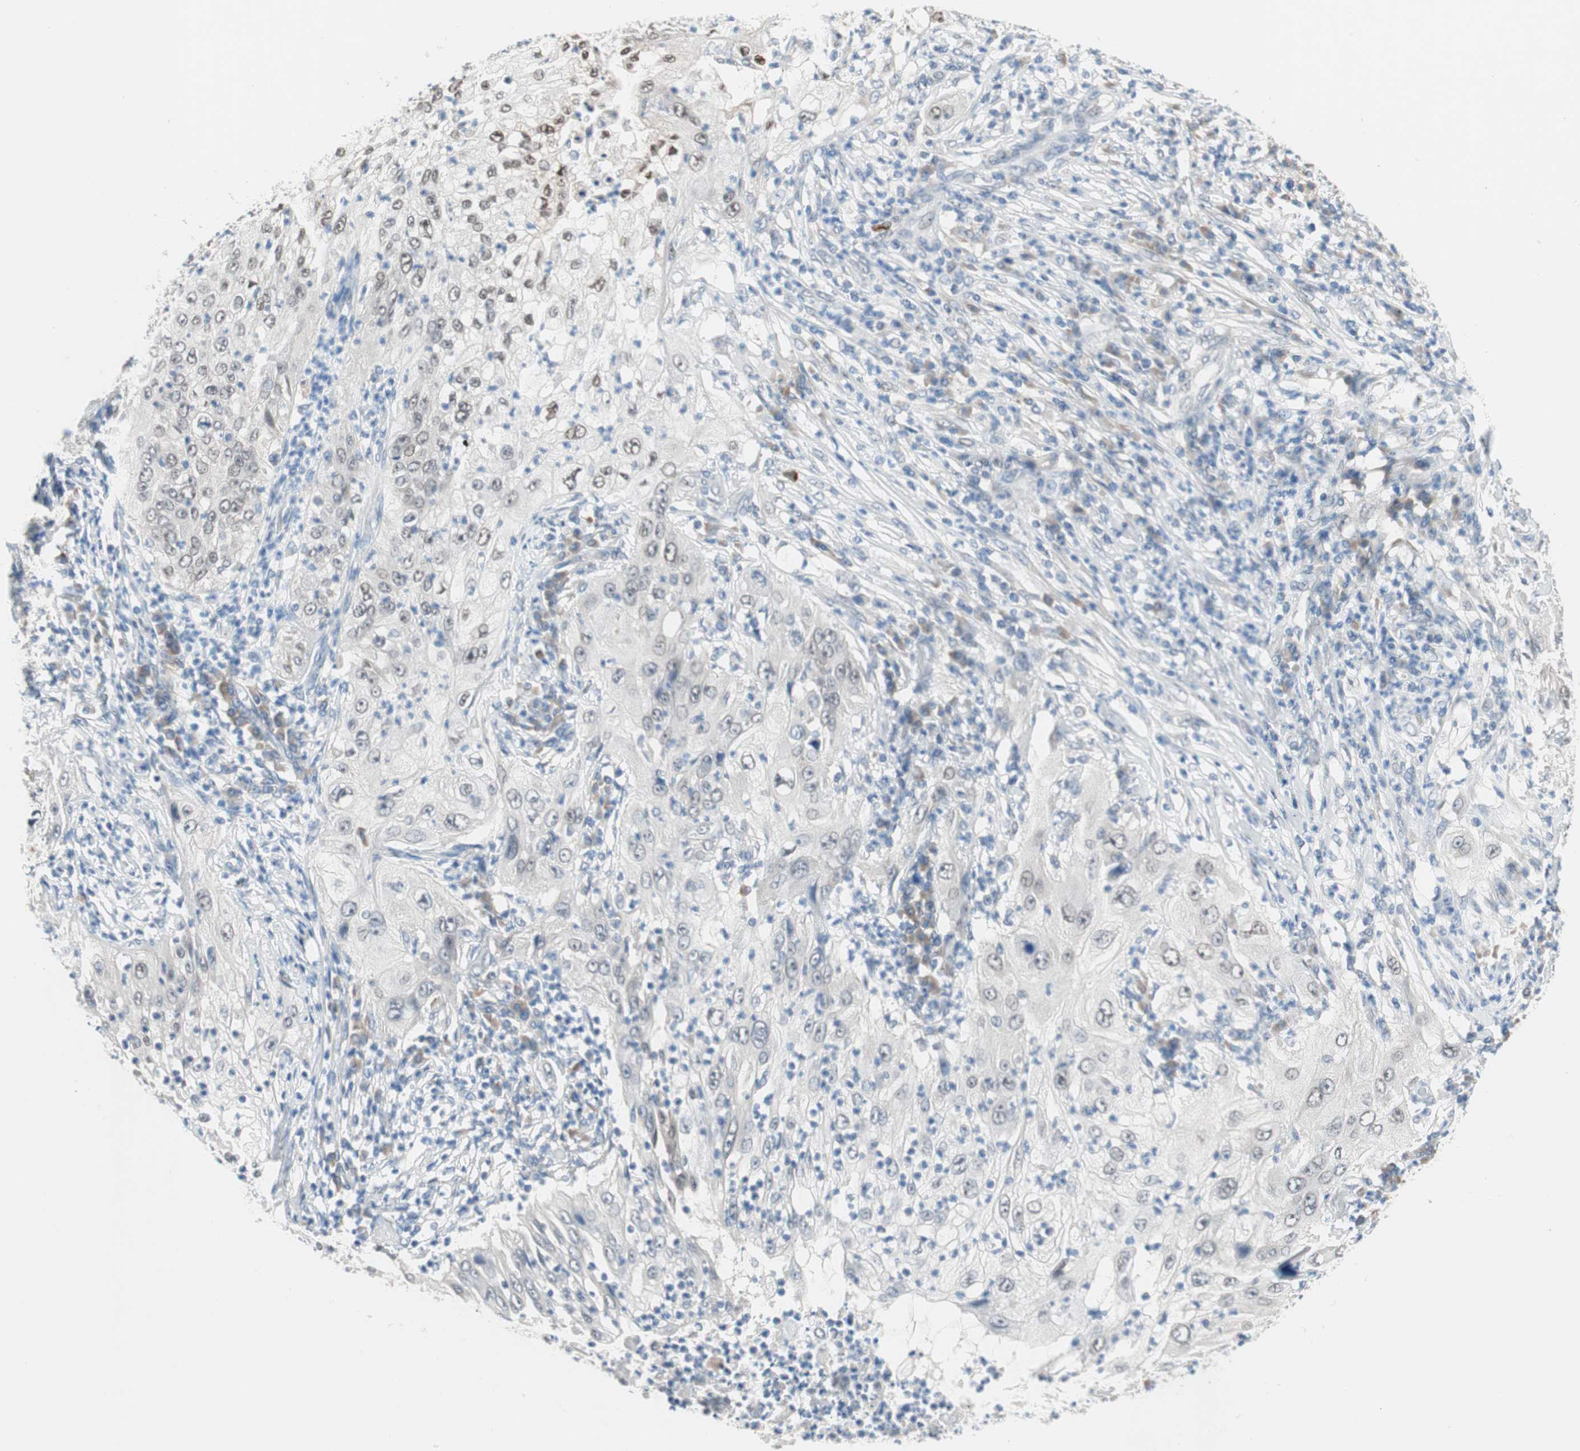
{"staining": {"intensity": "weak", "quantity": "<25%", "location": "nuclear"}, "tissue": "lung cancer", "cell_type": "Tumor cells", "image_type": "cancer", "snomed": [{"axis": "morphology", "description": "Inflammation, NOS"}, {"axis": "morphology", "description": "Squamous cell carcinoma, NOS"}, {"axis": "topography", "description": "Lymph node"}, {"axis": "topography", "description": "Soft tissue"}, {"axis": "topography", "description": "Lung"}], "caption": "This is an immunohistochemistry image of lung cancer (squamous cell carcinoma). There is no positivity in tumor cells.", "gene": "GRHL1", "patient": {"sex": "male", "age": 66}}